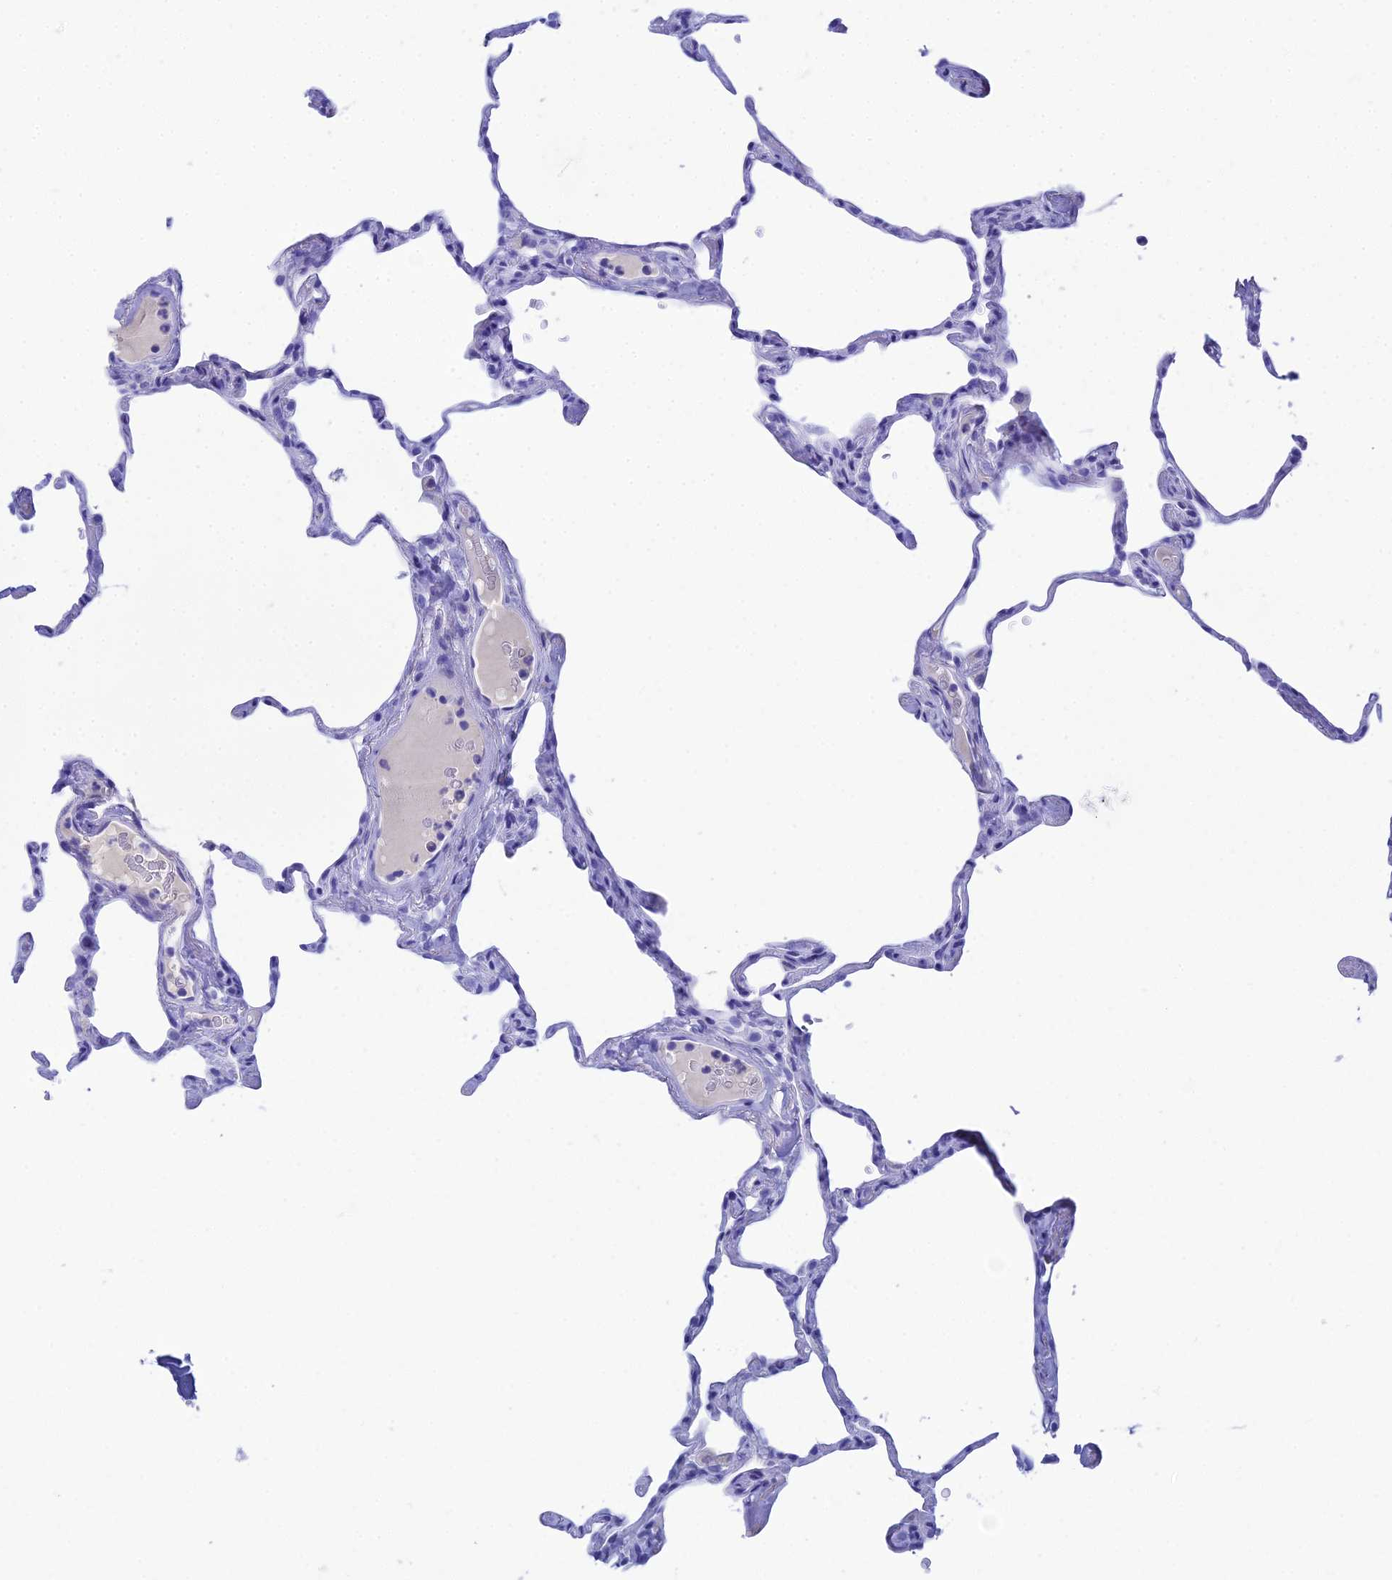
{"staining": {"intensity": "negative", "quantity": "none", "location": "none"}, "tissue": "lung", "cell_type": "Alveolar cells", "image_type": "normal", "snomed": [{"axis": "morphology", "description": "Normal tissue, NOS"}, {"axis": "topography", "description": "Lung"}], "caption": "Image shows no significant protein positivity in alveolar cells of unremarkable lung. (IHC, brightfield microscopy, high magnification).", "gene": "REG1A", "patient": {"sex": "male", "age": 65}}